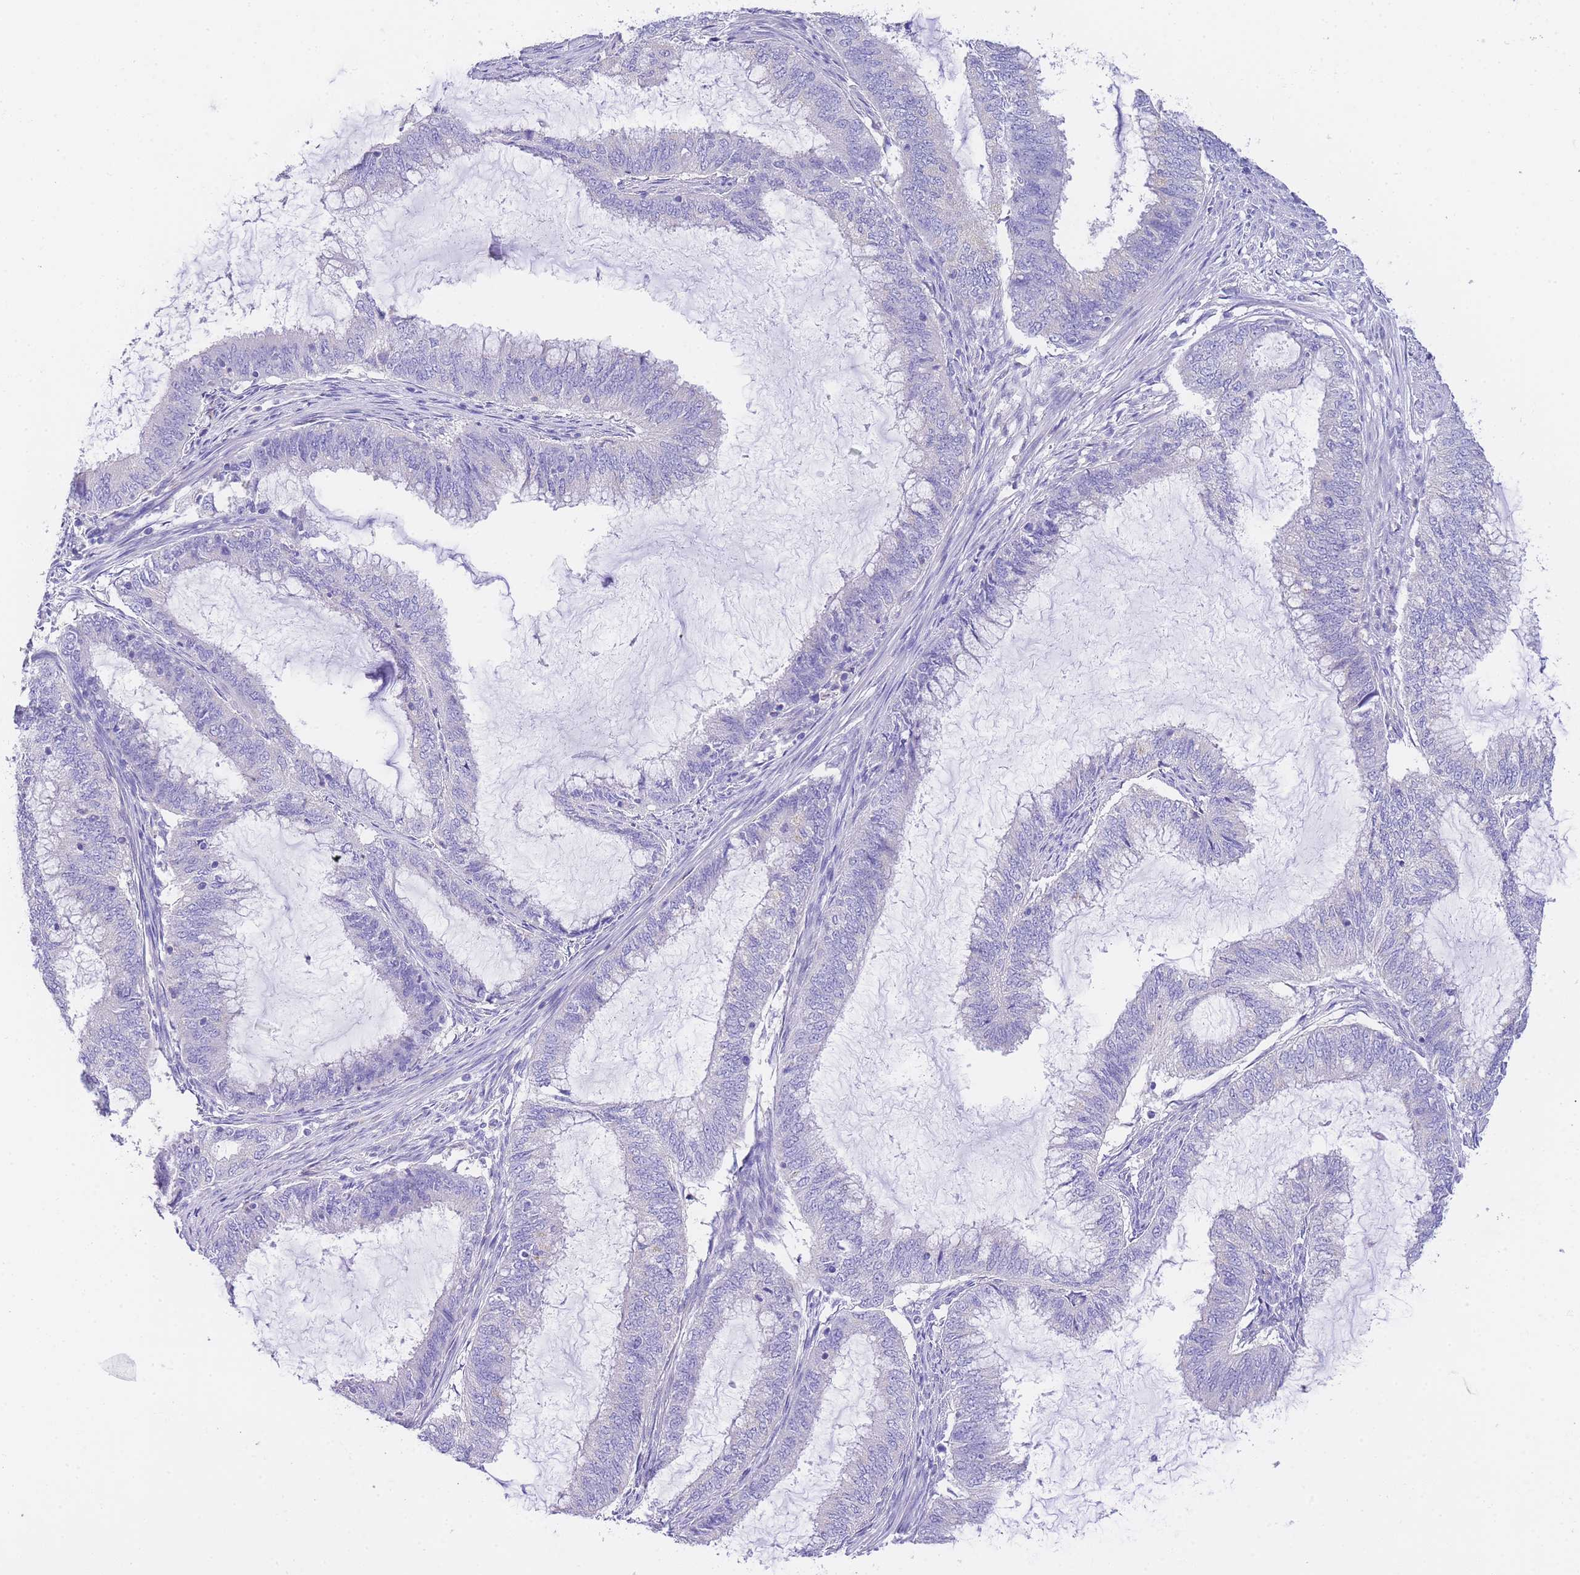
{"staining": {"intensity": "negative", "quantity": "none", "location": "none"}, "tissue": "endometrial cancer", "cell_type": "Tumor cells", "image_type": "cancer", "snomed": [{"axis": "morphology", "description": "Adenocarcinoma, NOS"}, {"axis": "topography", "description": "Endometrium"}], "caption": "There is no significant positivity in tumor cells of endometrial cancer (adenocarcinoma).", "gene": "EPN2", "patient": {"sex": "female", "age": 51}}